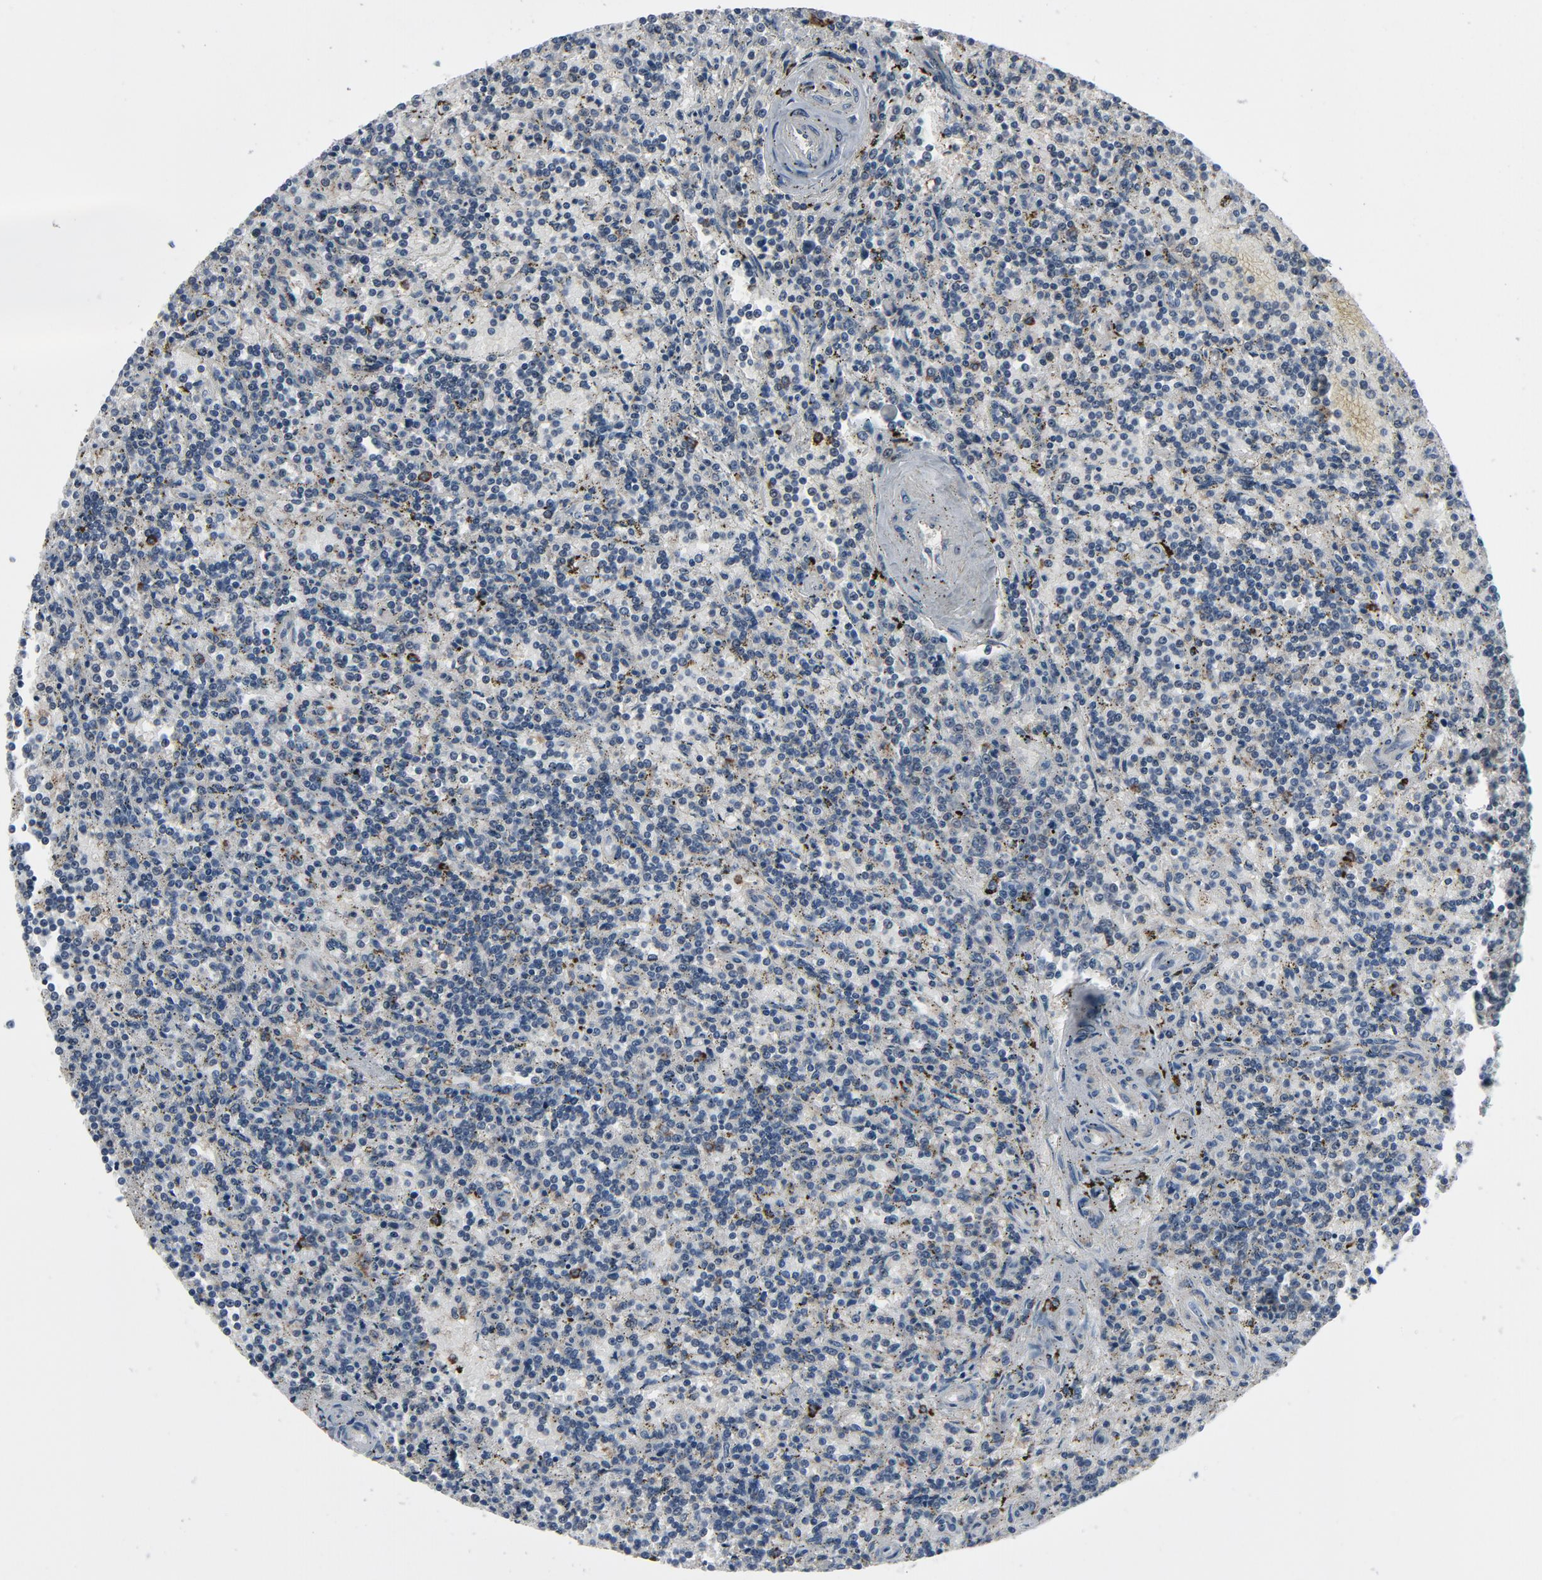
{"staining": {"intensity": "negative", "quantity": "none", "location": "none"}, "tissue": "lymphoma", "cell_type": "Tumor cells", "image_type": "cancer", "snomed": [{"axis": "morphology", "description": "Malignant lymphoma, non-Hodgkin's type, Low grade"}, {"axis": "topography", "description": "Spleen"}], "caption": "Immunohistochemistry (IHC) histopathology image of neoplastic tissue: low-grade malignant lymphoma, non-Hodgkin's type stained with DAB (3,3'-diaminobenzidine) demonstrates no significant protein positivity in tumor cells.", "gene": "PDZD4", "patient": {"sex": "male", "age": 73}}